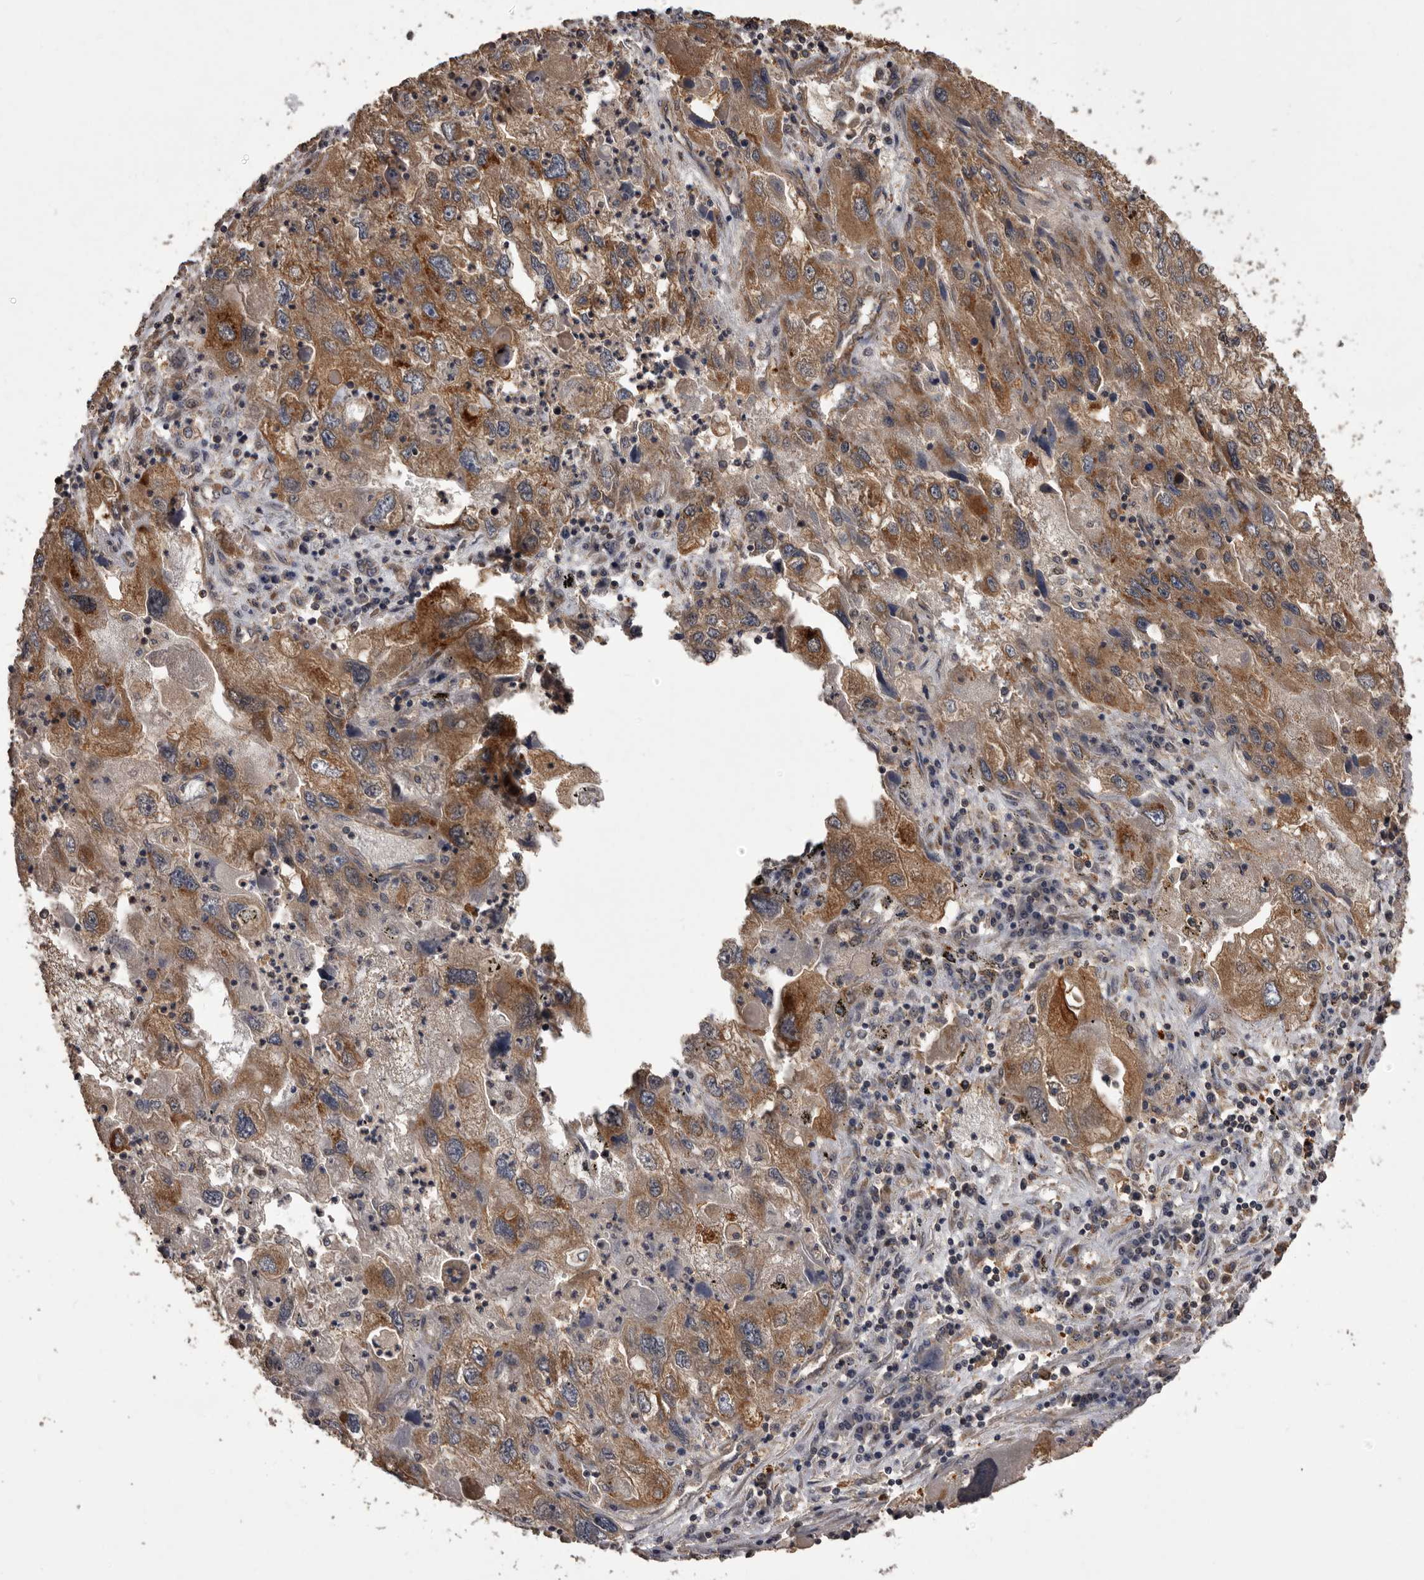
{"staining": {"intensity": "moderate", "quantity": ">75%", "location": "cytoplasmic/membranous"}, "tissue": "endometrial cancer", "cell_type": "Tumor cells", "image_type": "cancer", "snomed": [{"axis": "morphology", "description": "Adenocarcinoma, NOS"}, {"axis": "topography", "description": "Endometrium"}], "caption": "Tumor cells reveal medium levels of moderate cytoplasmic/membranous positivity in about >75% of cells in human endometrial cancer.", "gene": "SLC22A3", "patient": {"sex": "female", "age": 49}}